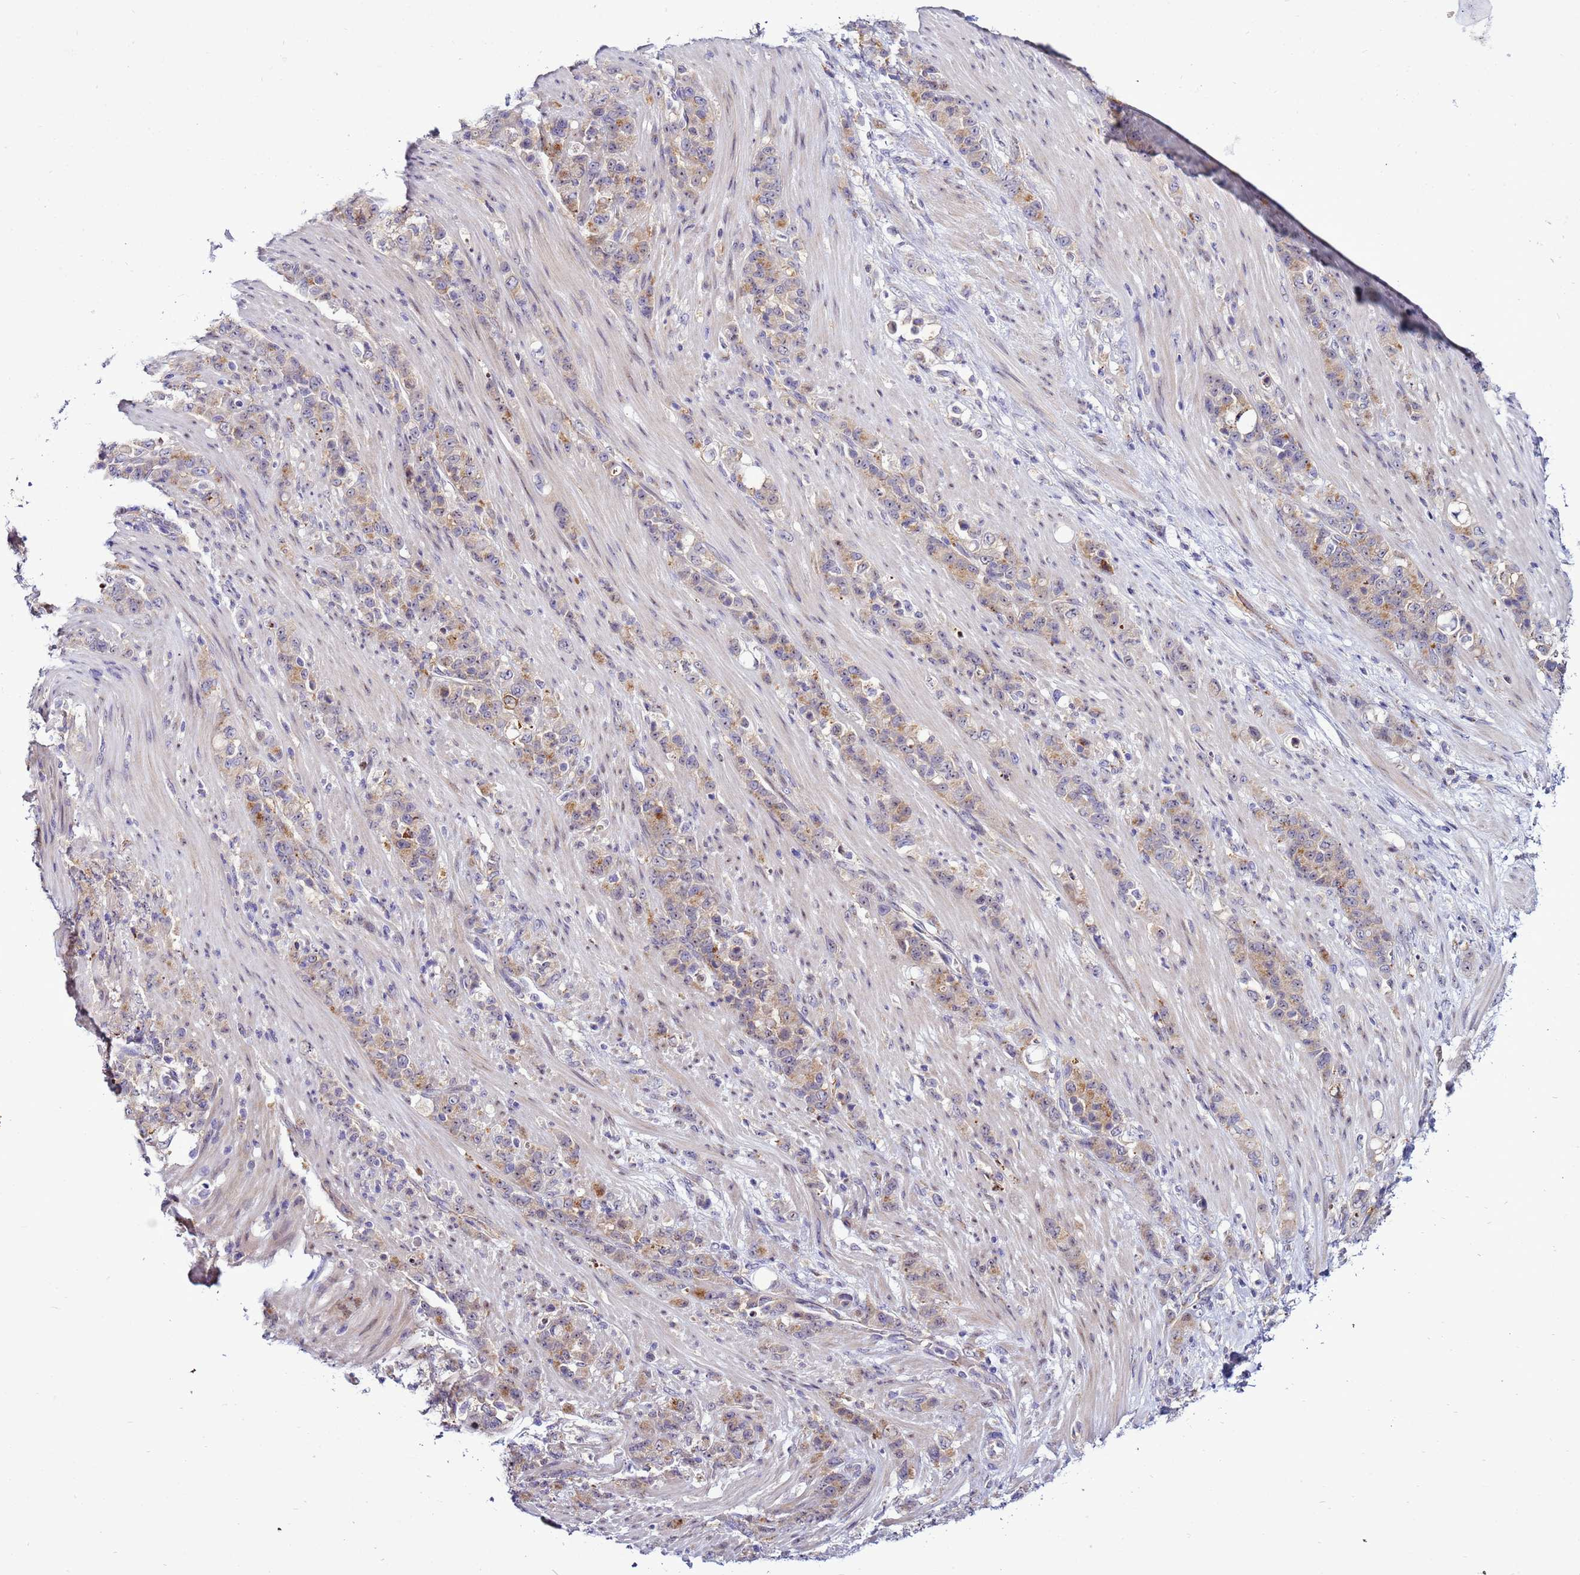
{"staining": {"intensity": "weak", "quantity": ">75%", "location": "cytoplasmic/membranous"}, "tissue": "stomach cancer", "cell_type": "Tumor cells", "image_type": "cancer", "snomed": [{"axis": "morphology", "description": "Normal tissue, NOS"}, {"axis": "morphology", "description": "Adenocarcinoma, NOS"}, {"axis": "topography", "description": "Stomach"}], "caption": "The photomicrograph displays immunohistochemical staining of stomach adenocarcinoma. There is weak cytoplasmic/membranous positivity is appreciated in about >75% of tumor cells. Immunohistochemistry stains the protein in brown and the nuclei are stained blue.", "gene": "NOL8", "patient": {"sex": "female", "age": 79}}